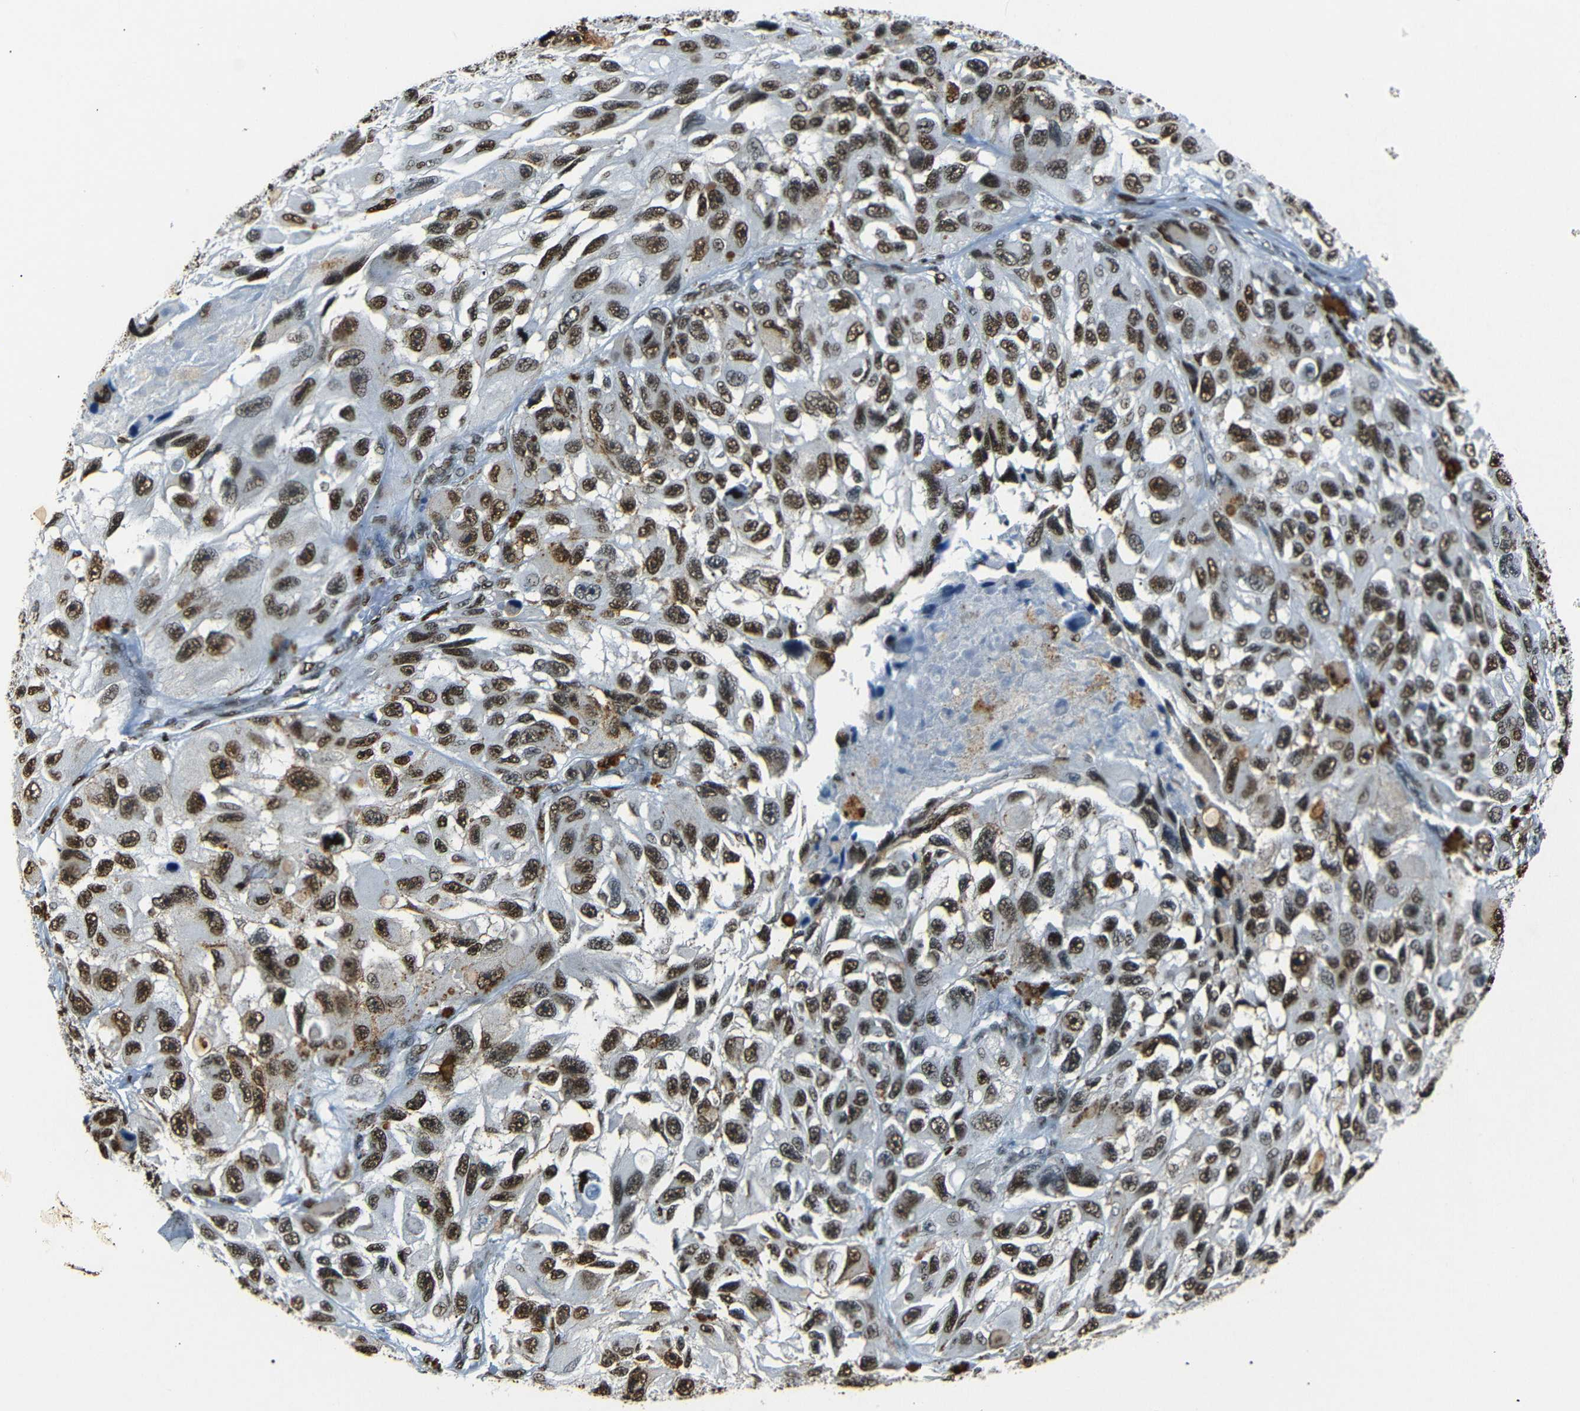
{"staining": {"intensity": "strong", "quantity": ">75%", "location": "nuclear"}, "tissue": "melanoma", "cell_type": "Tumor cells", "image_type": "cancer", "snomed": [{"axis": "morphology", "description": "Malignant melanoma, NOS"}, {"axis": "topography", "description": "Skin"}], "caption": "About >75% of tumor cells in malignant melanoma display strong nuclear protein positivity as visualized by brown immunohistochemical staining.", "gene": "HMGN1", "patient": {"sex": "female", "age": 73}}